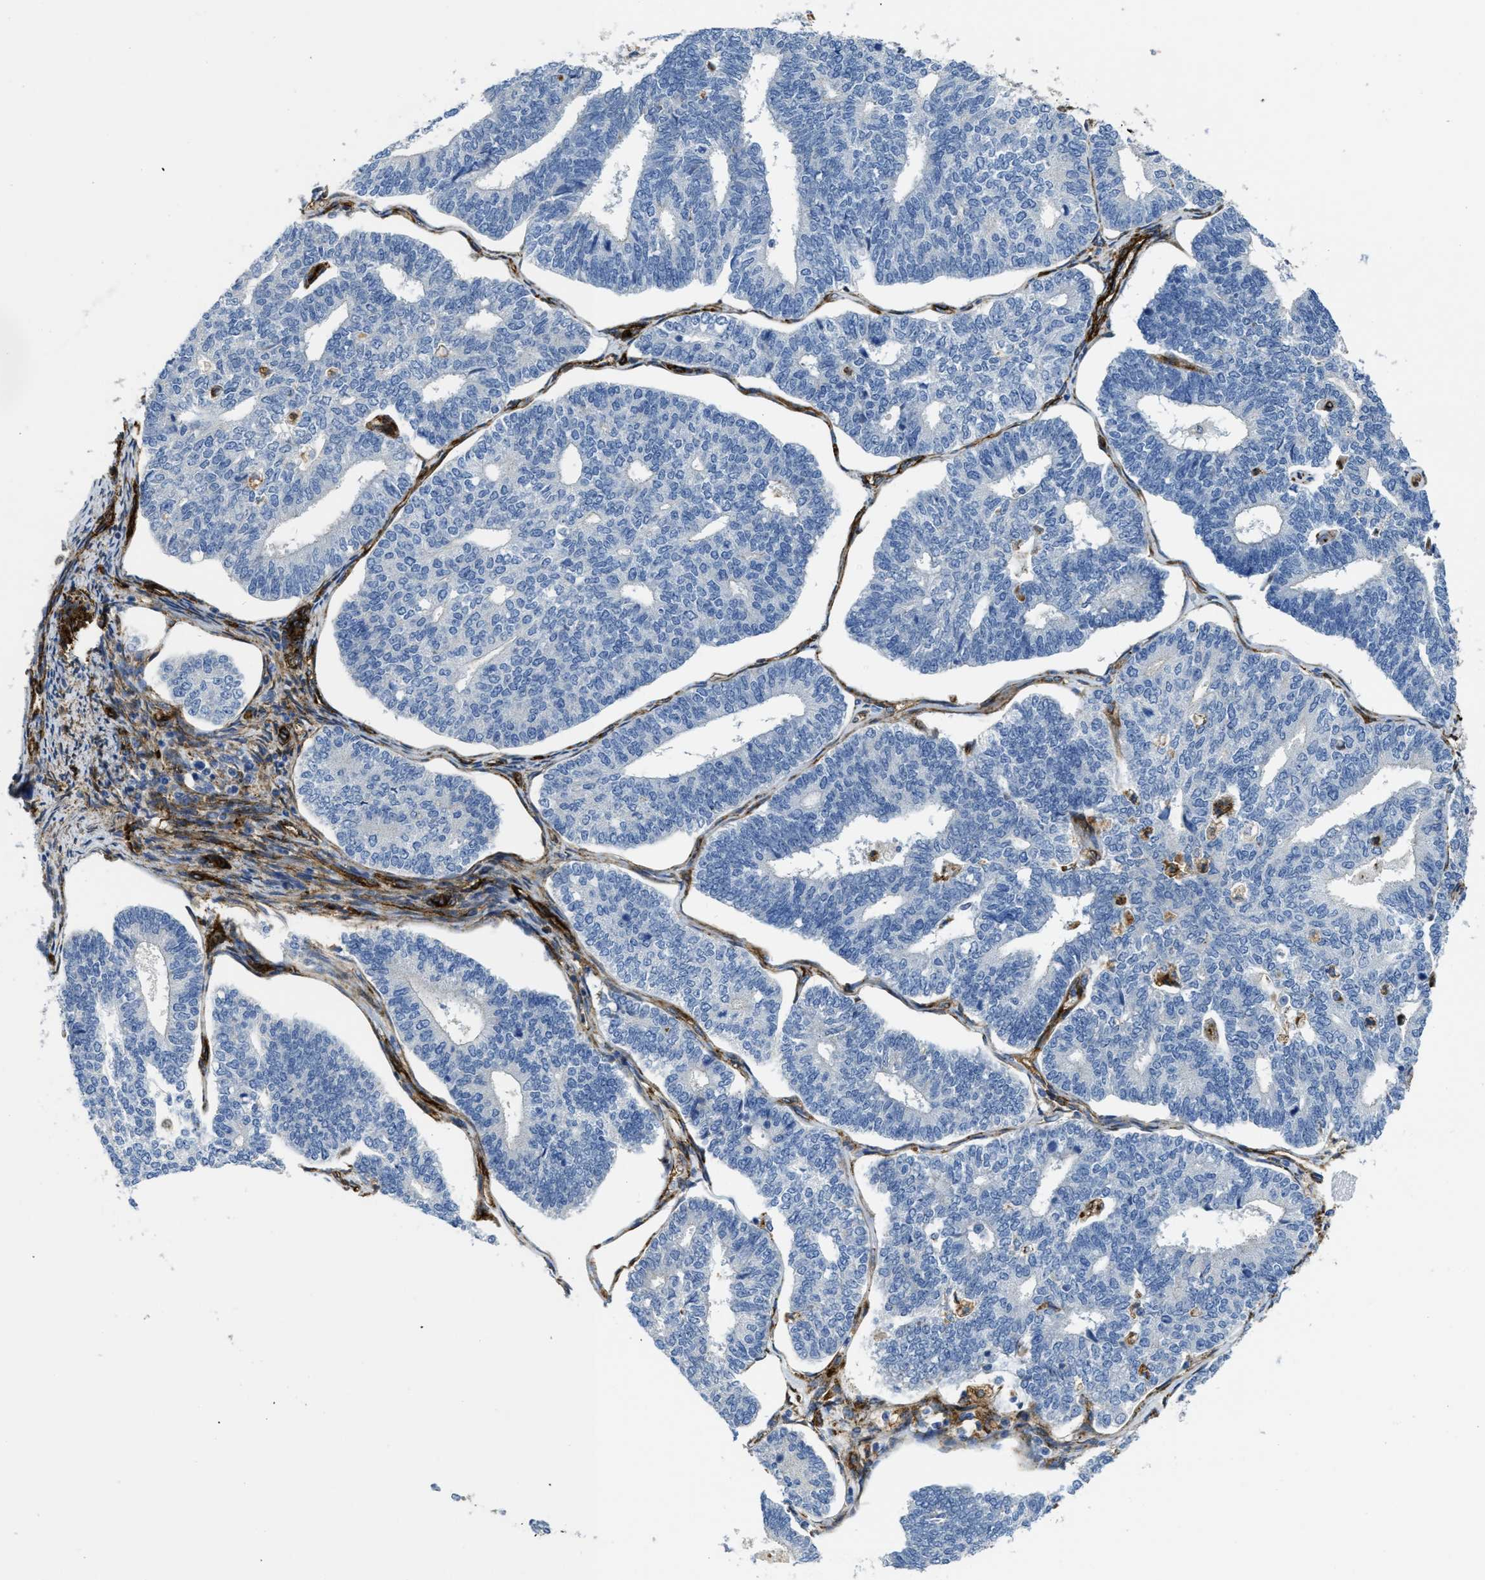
{"staining": {"intensity": "negative", "quantity": "none", "location": "none"}, "tissue": "endometrial cancer", "cell_type": "Tumor cells", "image_type": "cancer", "snomed": [{"axis": "morphology", "description": "Adenocarcinoma, NOS"}, {"axis": "topography", "description": "Endometrium"}], "caption": "Protein analysis of endometrial cancer (adenocarcinoma) demonstrates no significant expression in tumor cells.", "gene": "NAB1", "patient": {"sex": "female", "age": 70}}